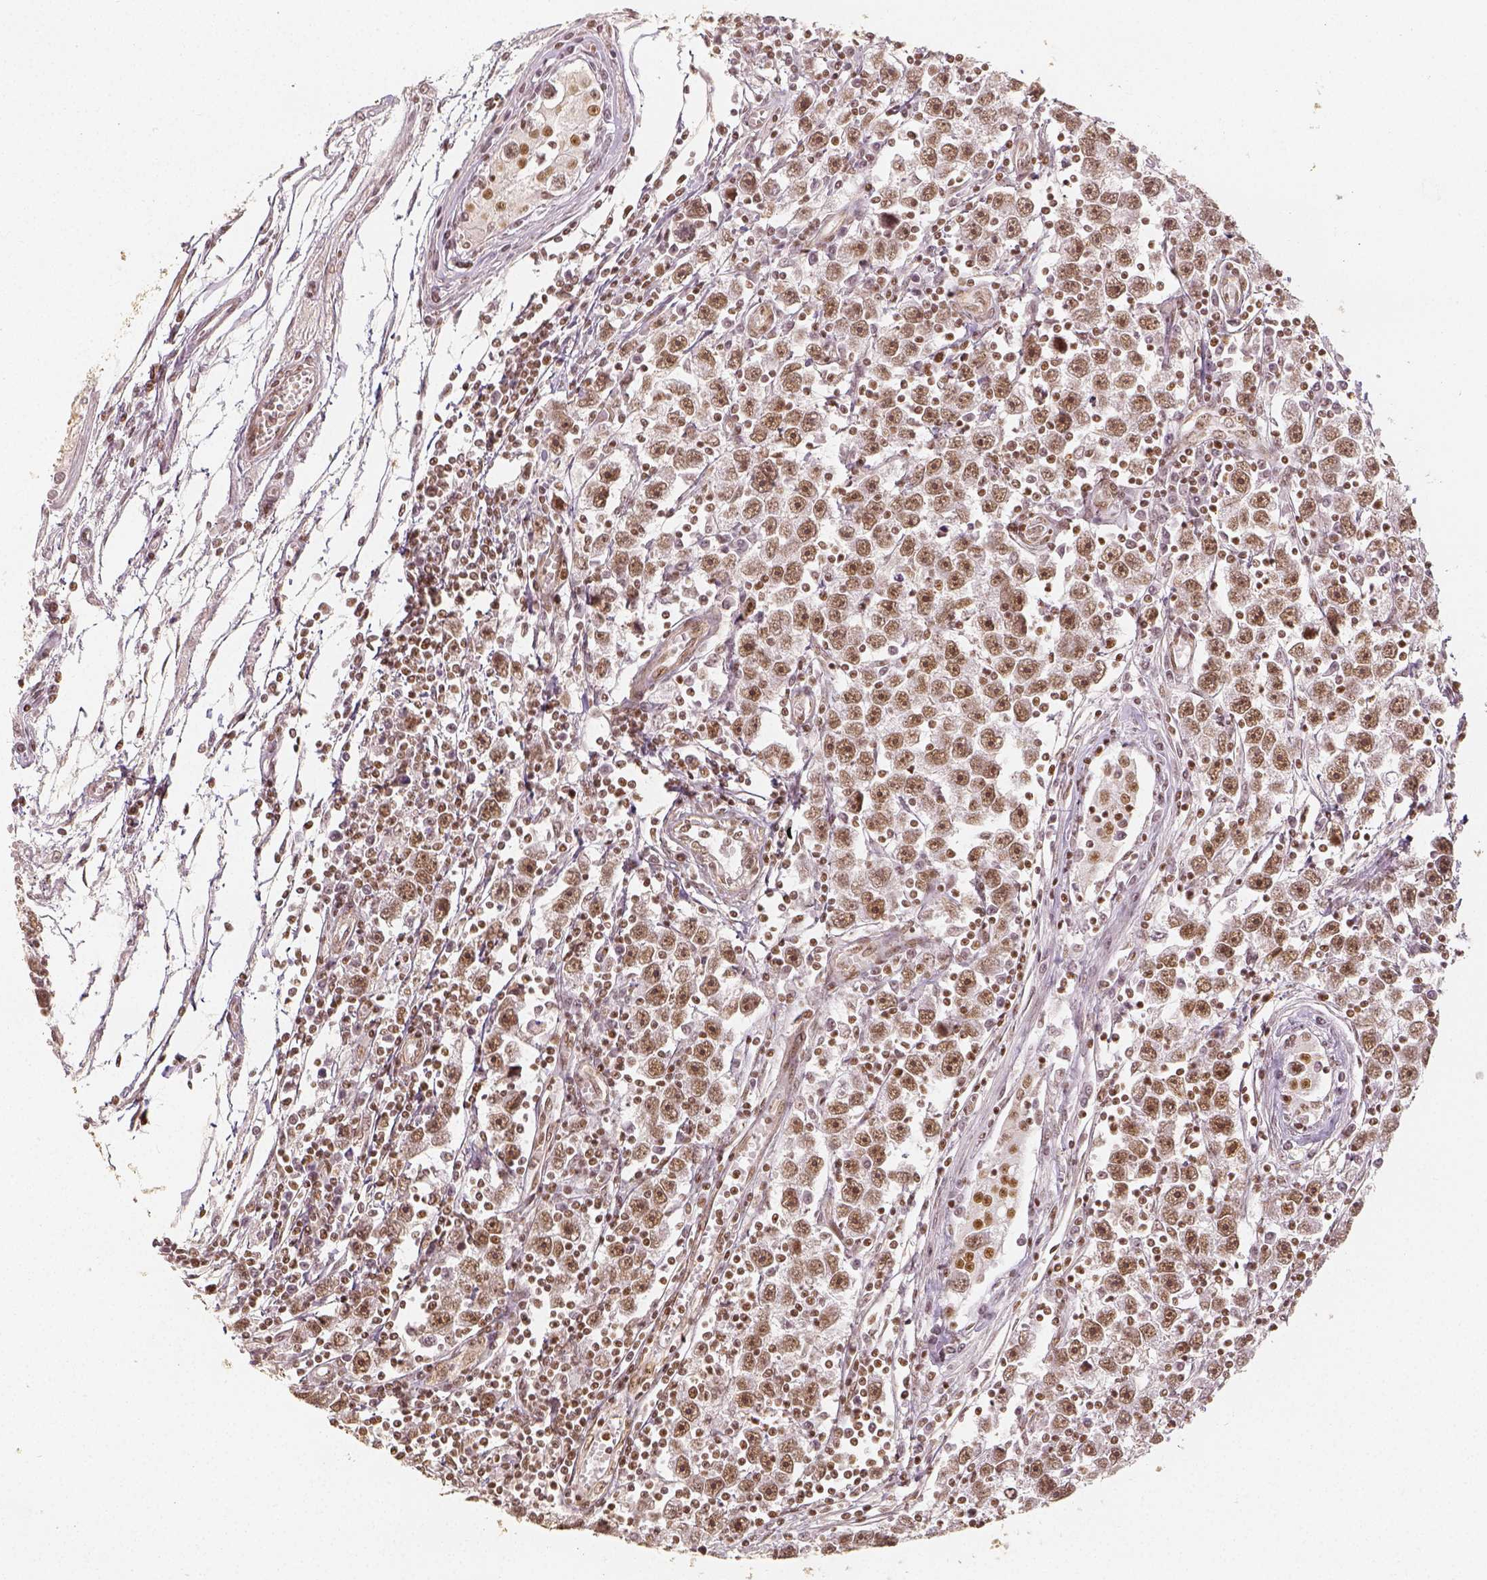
{"staining": {"intensity": "moderate", "quantity": ">75%", "location": "nuclear"}, "tissue": "testis cancer", "cell_type": "Tumor cells", "image_type": "cancer", "snomed": [{"axis": "morphology", "description": "Seminoma, NOS"}, {"axis": "topography", "description": "Testis"}], "caption": "This histopathology image reveals immunohistochemistry (IHC) staining of testis cancer, with medium moderate nuclear staining in approximately >75% of tumor cells.", "gene": "HDAC1", "patient": {"sex": "male", "age": 30}}